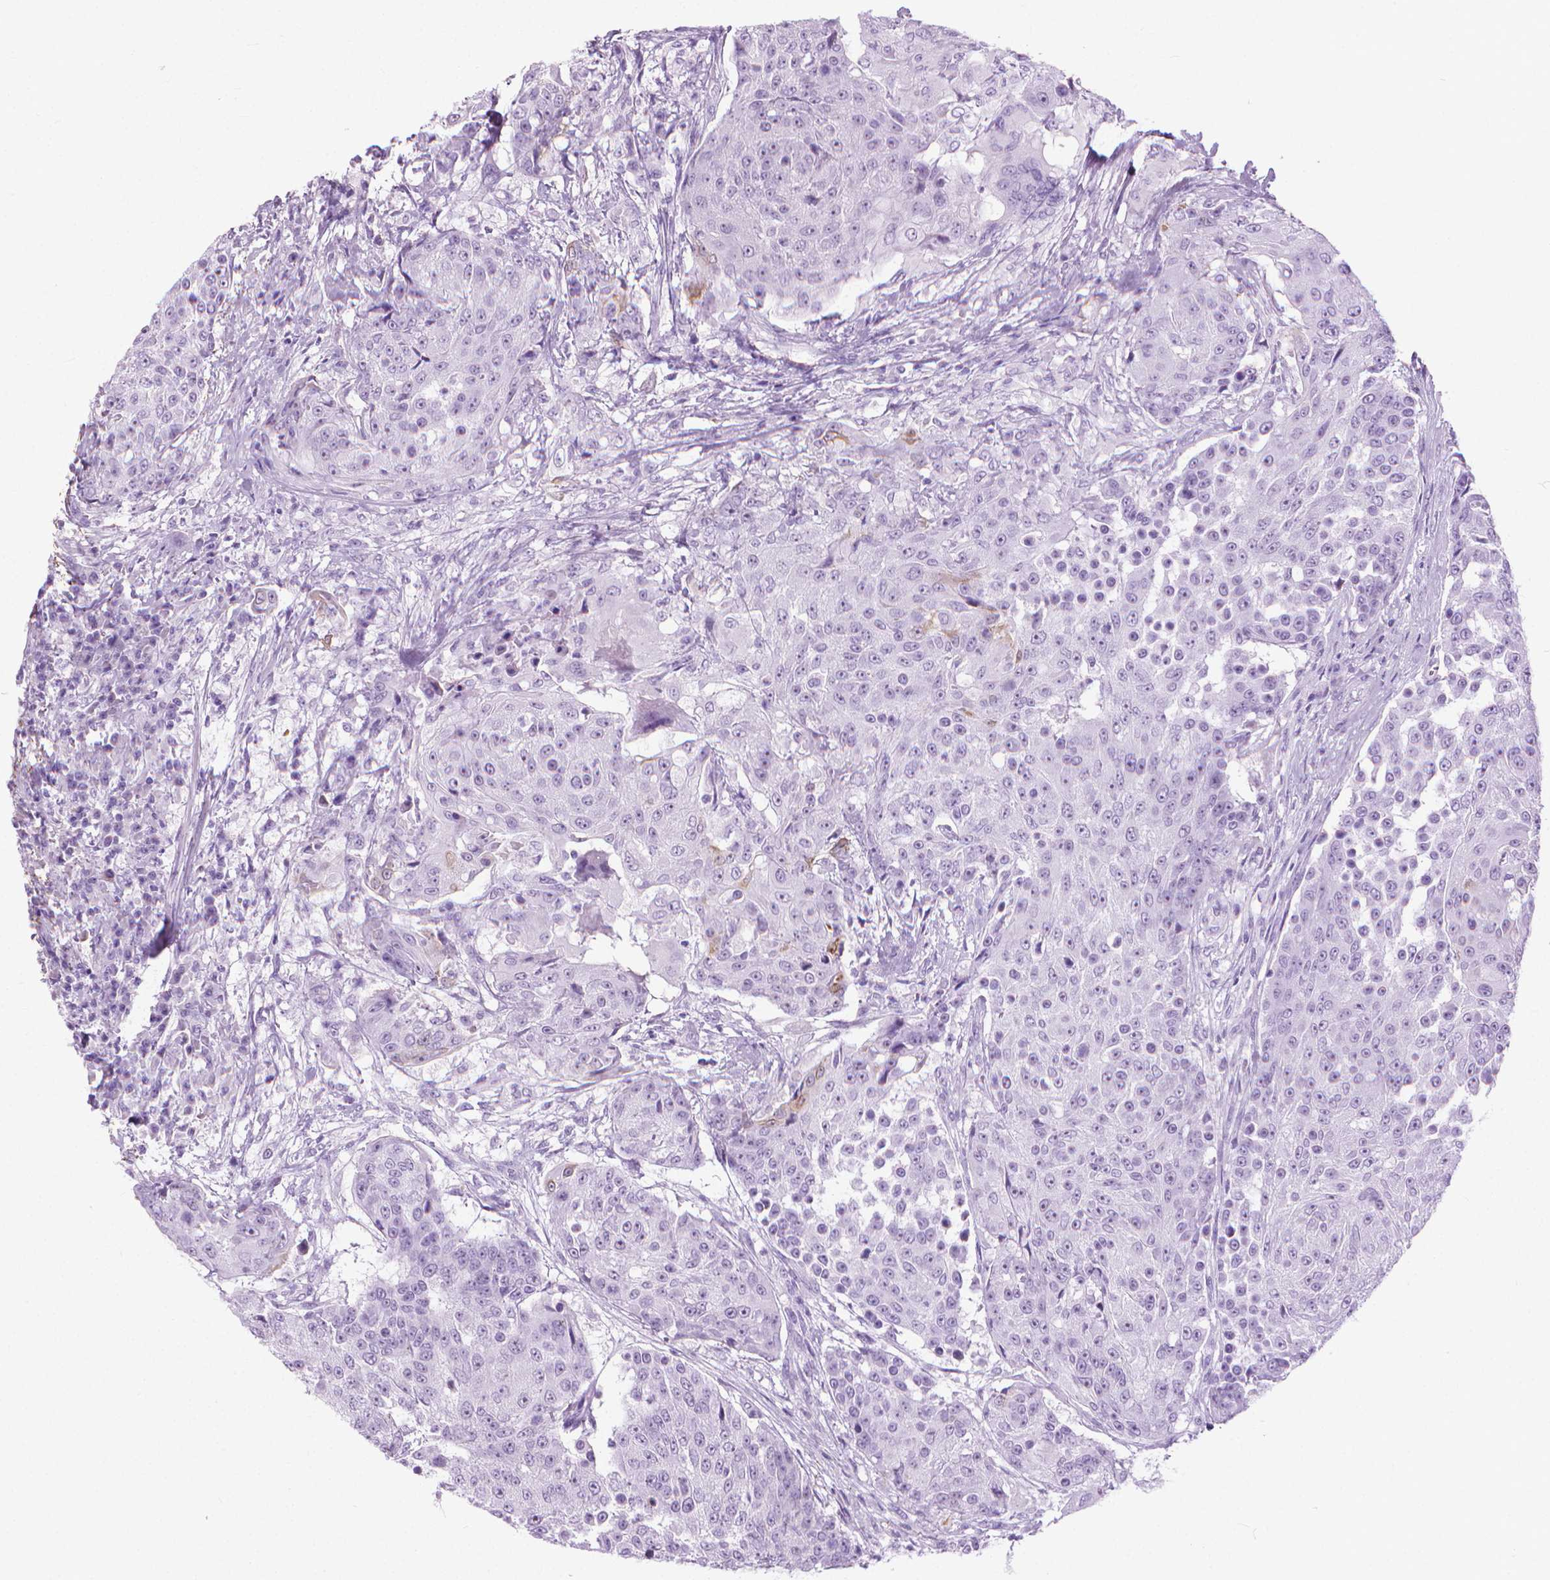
{"staining": {"intensity": "negative", "quantity": "none", "location": "none"}, "tissue": "urothelial cancer", "cell_type": "Tumor cells", "image_type": "cancer", "snomed": [{"axis": "morphology", "description": "Urothelial carcinoma, High grade"}, {"axis": "topography", "description": "Urinary bladder"}], "caption": "Urothelial cancer was stained to show a protein in brown. There is no significant expression in tumor cells. The staining is performed using DAB brown chromogen with nuclei counter-stained in using hematoxylin.", "gene": "HTR2B", "patient": {"sex": "female", "age": 63}}